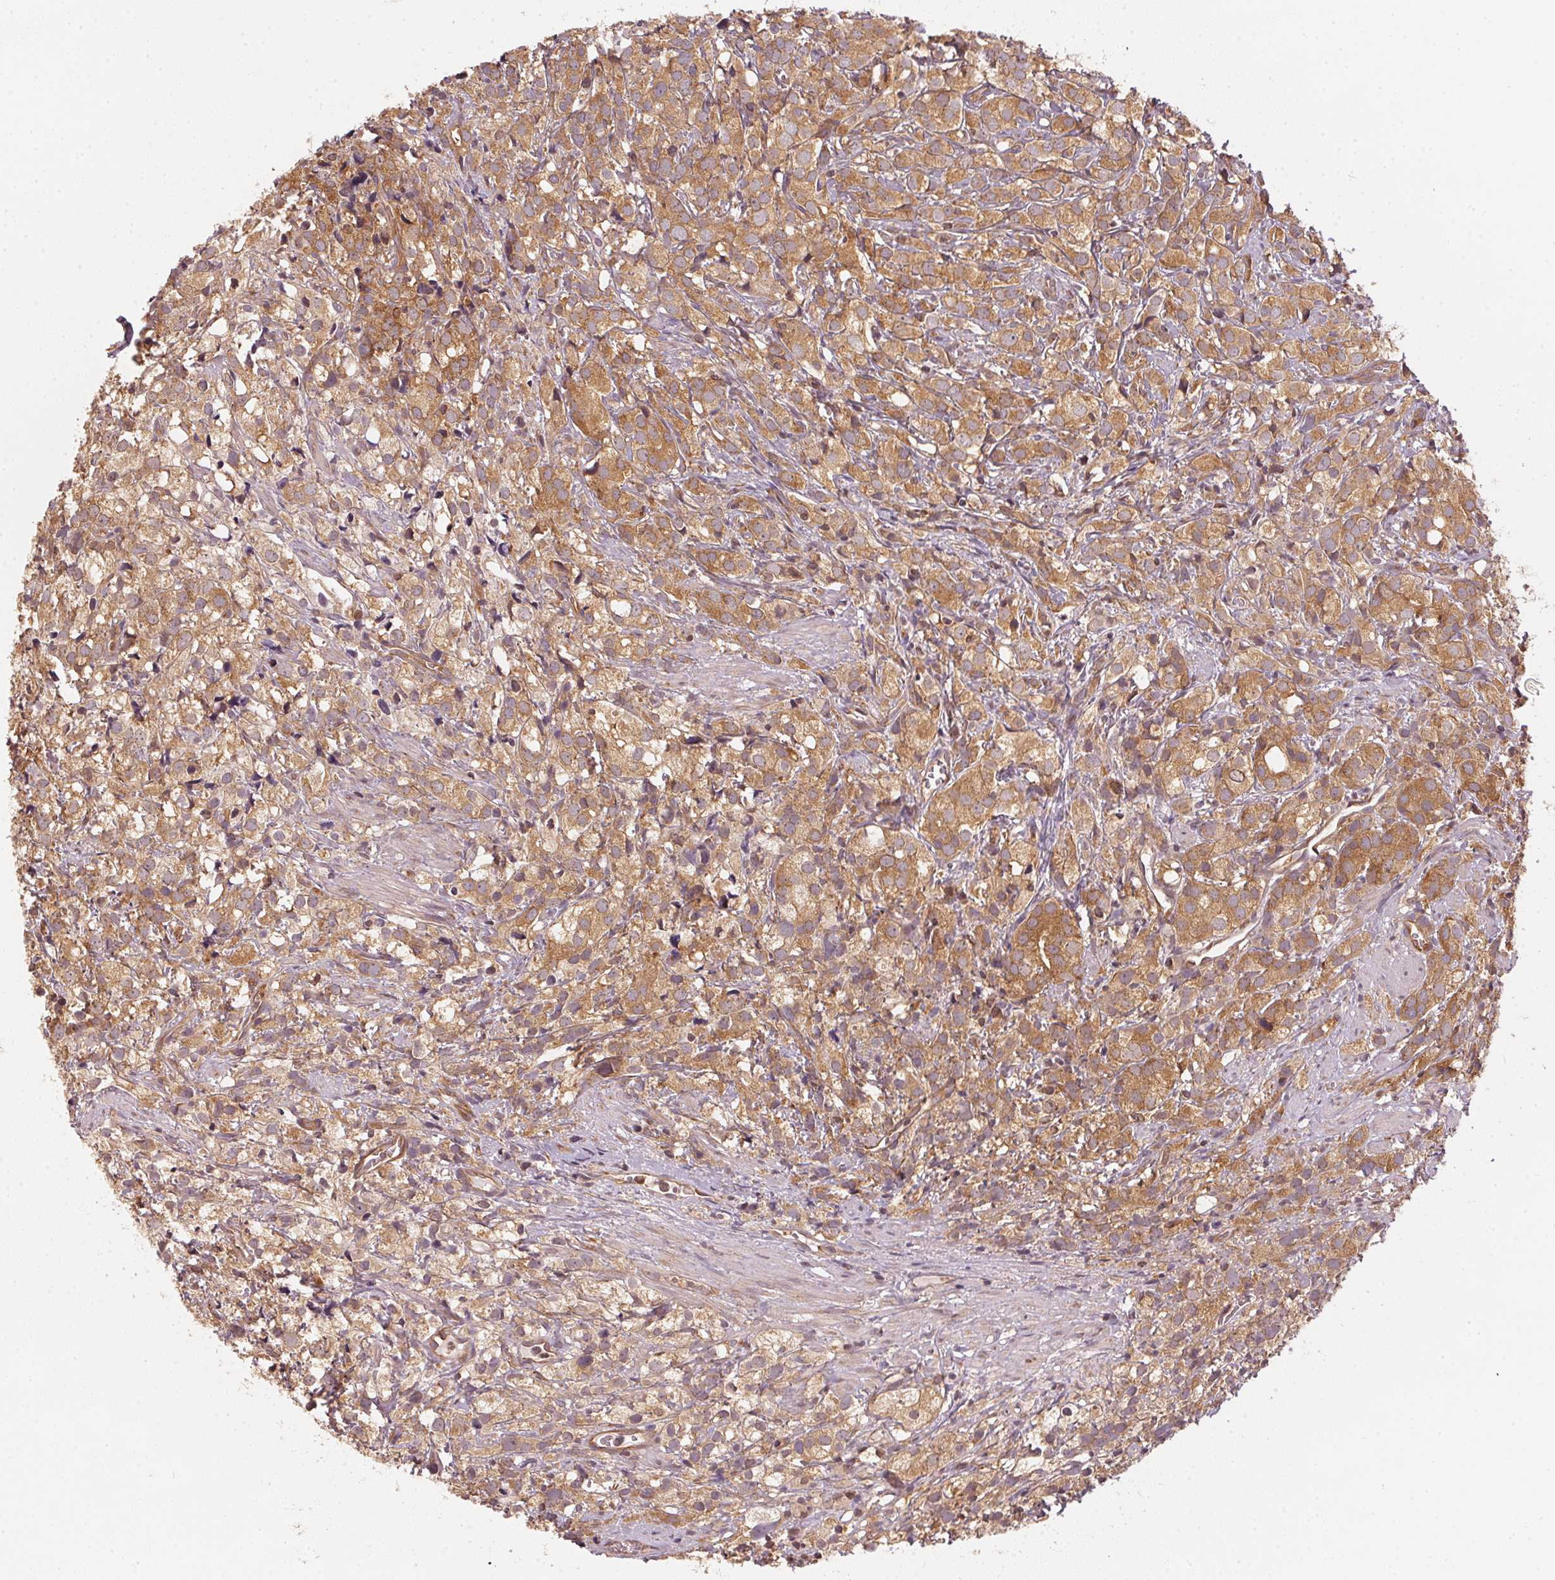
{"staining": {"intensity": "moderate", "quantity": ">75%", "location": "cytoplasmic/membranous"}, "tissue": "prostate cancer", "cell_type": "Tumor cells", "image_type": "cancer", "snomed": [{"axis": "morphology", "description": "Adenocarcinoma, High grade"}, {"axis": "topography", "description": "Prostate"}], "caption": "The photomicrograph displays a brown stain indicating the presence of a protein in the cytoplasmic/membranous of tumor cells in adenocarcinoma (high-grade) (prostate).", "gene": "STRN4", "patient": {"sex": "male", "age": 86}}